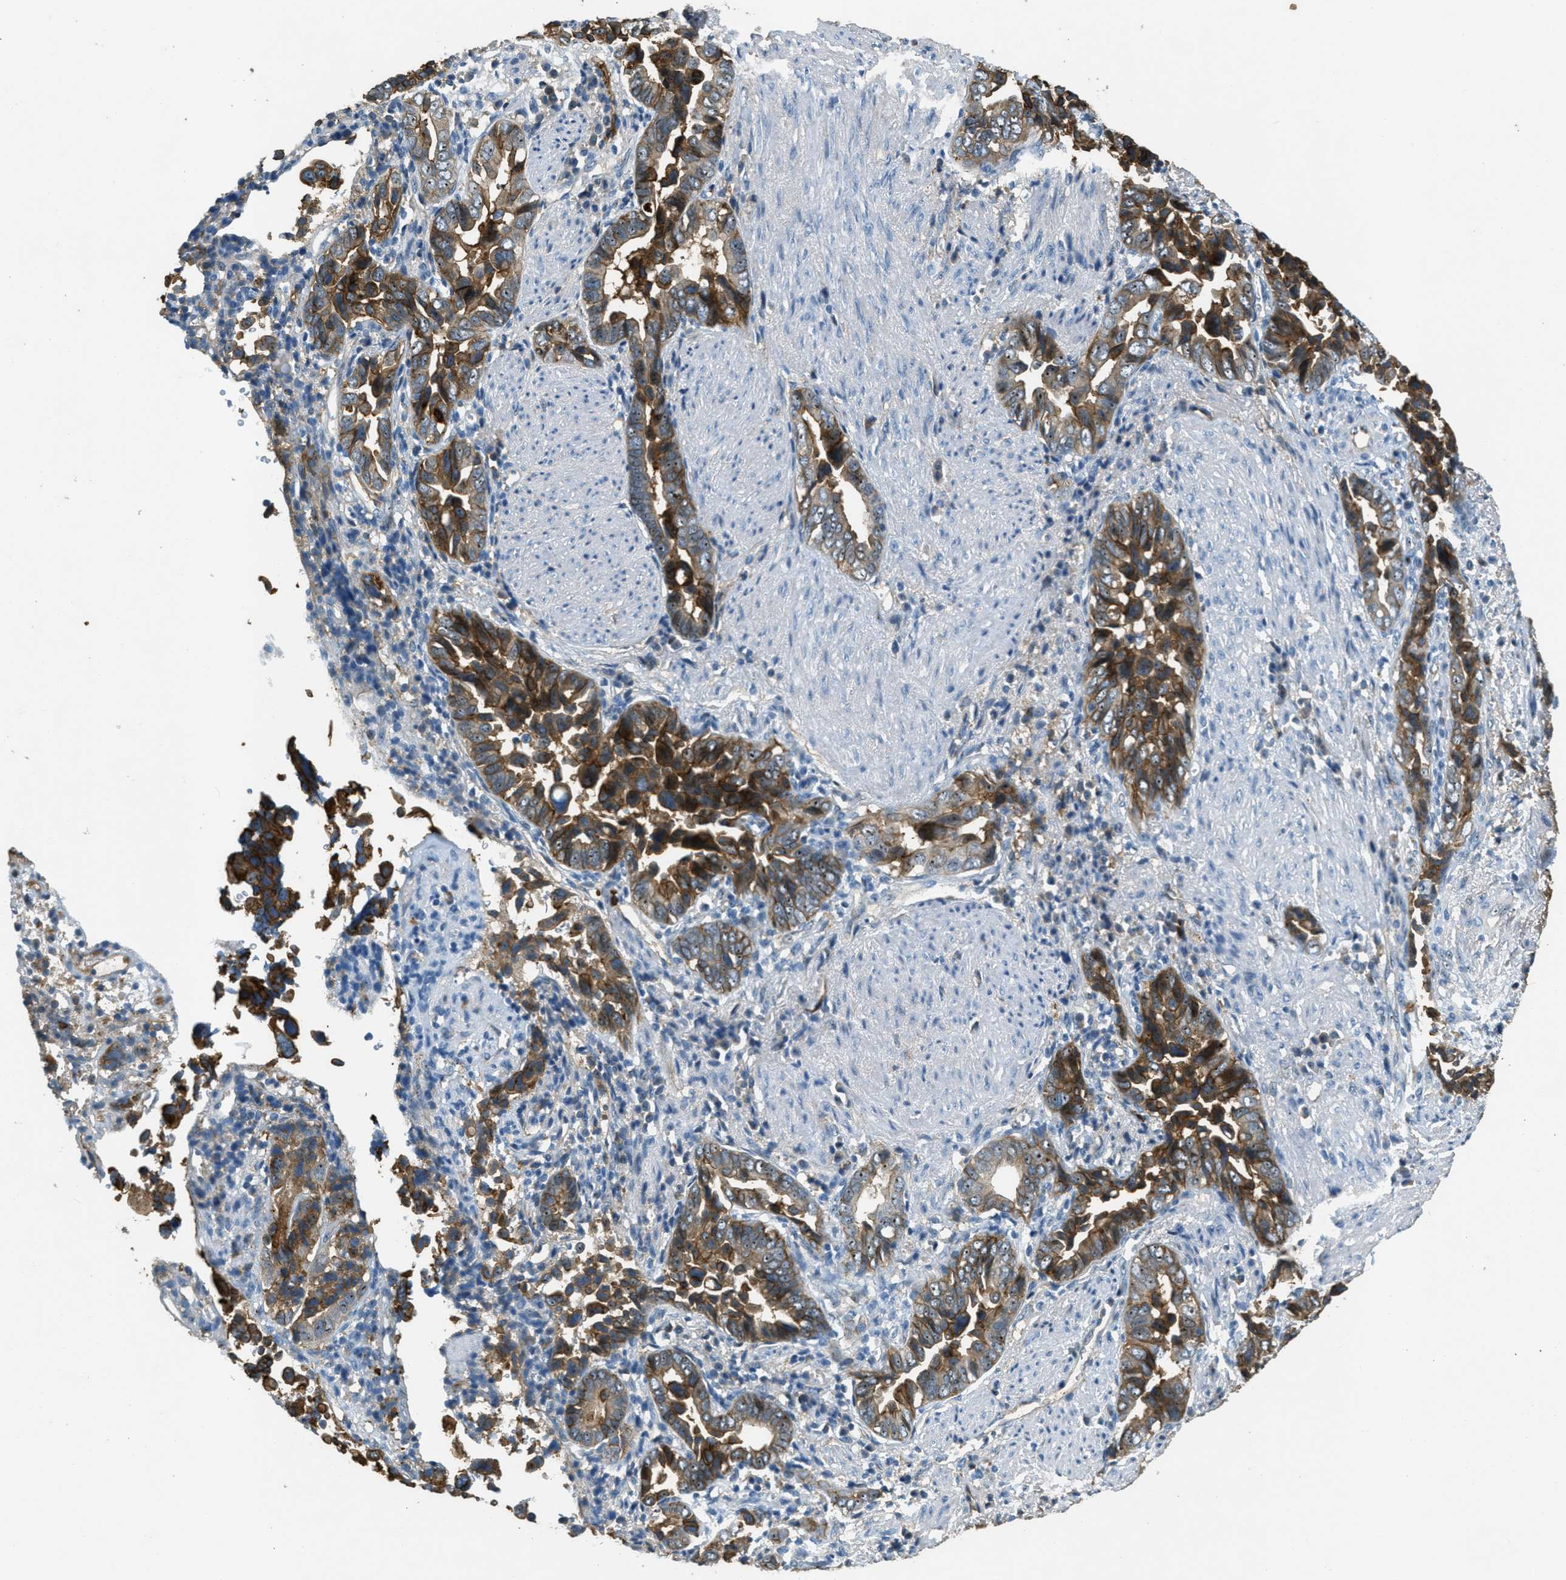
{"staining": {"intensity": "strong", "quantity": ">75%", "location": "cytoplasmic/membranous"}, "tissue": "liver cancer", "cell_type": "Tumor cells", "image_type": "cancer", "snomed": [{"axis": "morphology", "description": "Cholangiocarcinoma"}, {"axis": "topography", "description": "Liver"}], "caption": "An image of human cholangiocarcinoma (liver) stained for a protein demonstrates strong cytoplasmic/membranous brown staining in tumor cells. The staining is performed using DAB (3,3'-diaminobenzidine) brown chromogen to label protein expression. The nuclei are counter-stained blue using hematoxylin.", "gene": "OSMR", "patient": {"sex": "female", "age": 79}}